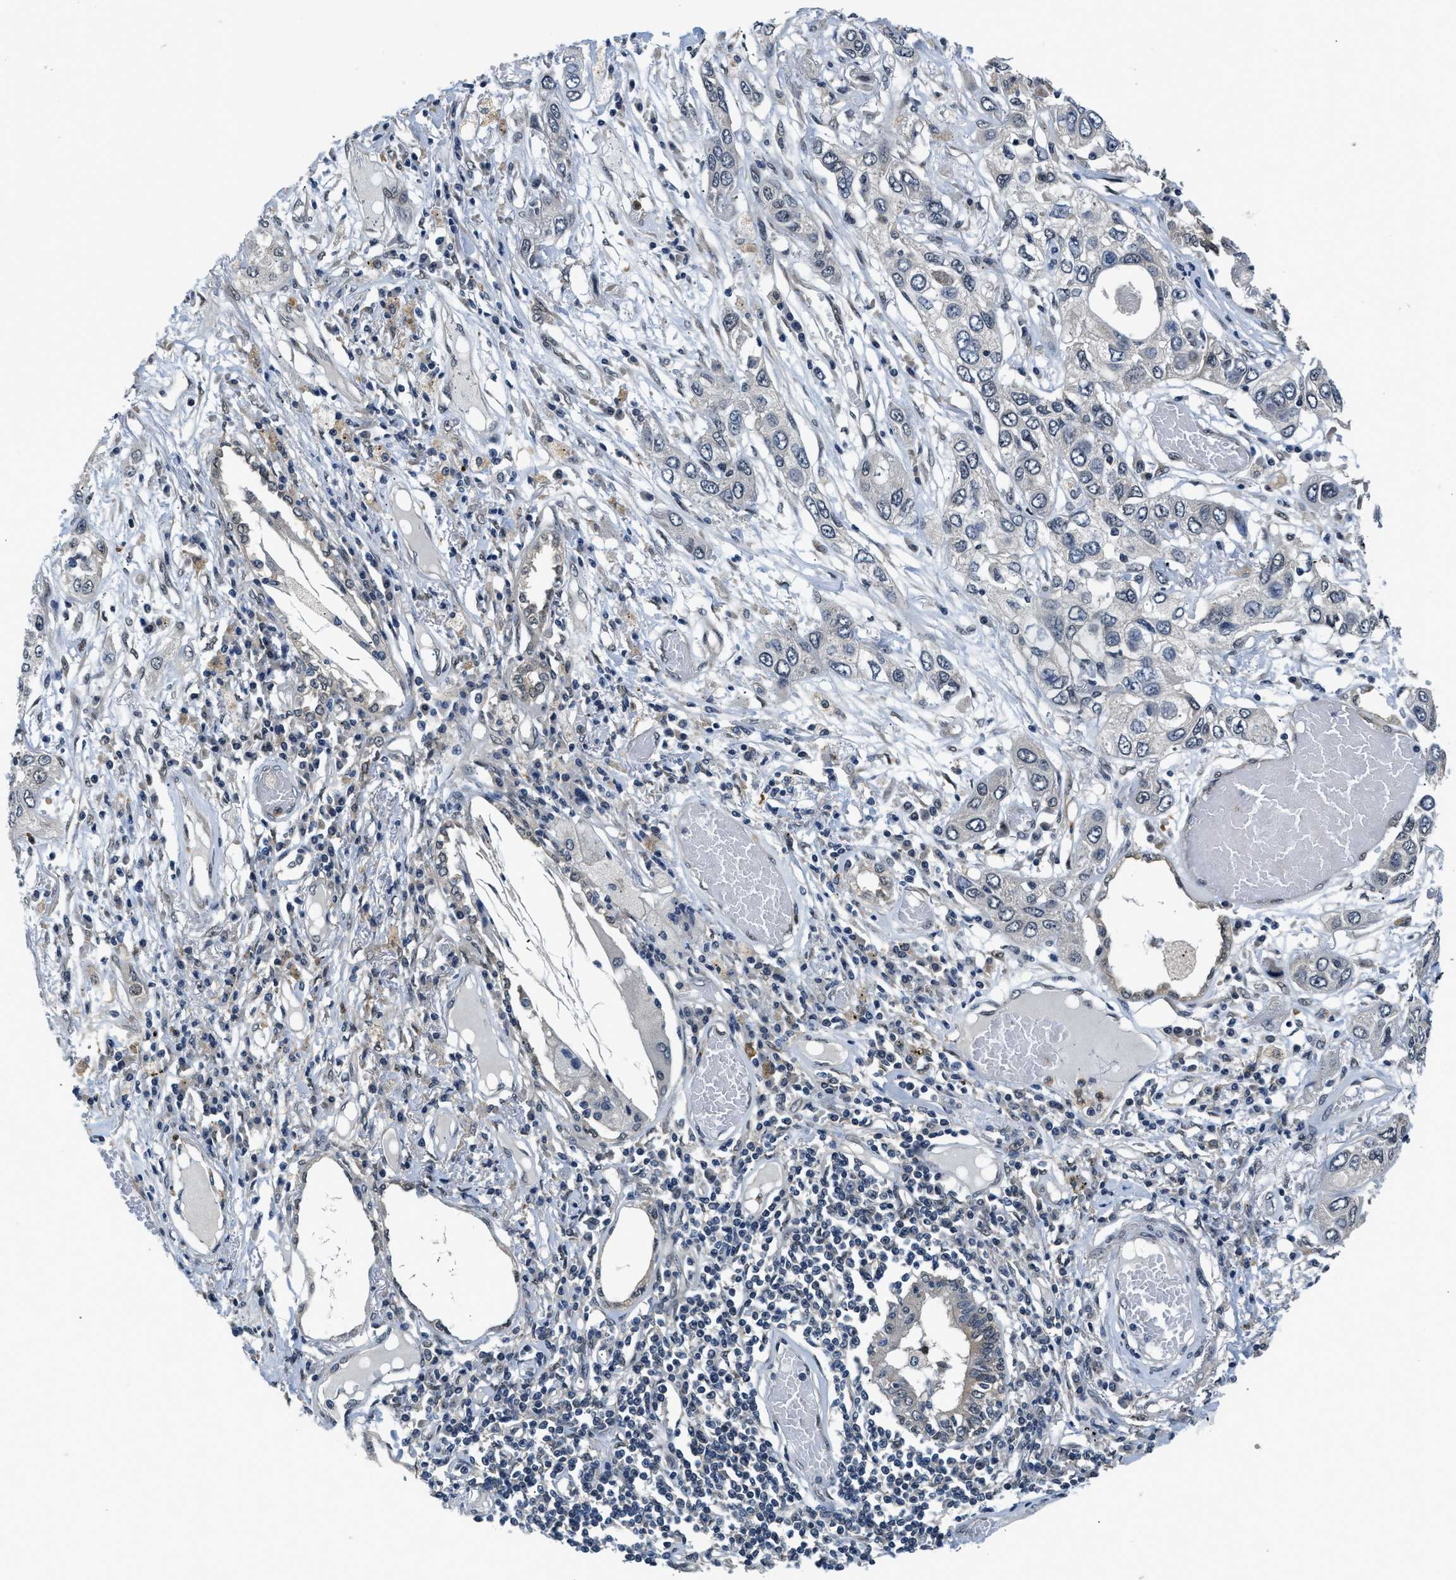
{"staining": {"intensity": "negative", "quantity": "none", "location": "none"}, "tissue": "lung cancer", "cell_type": "Tumor cells", "image_type": "cancer", "snomed": [{"axis": "morphology", "description": "Squamous cell carcinoma, NOS"}, {"axis": "topography", "description": "Lung"}], "caption": "Immunohistochemistry micrograph of neoplastic tissue: lung cancer stained with DAB demonstrates no significant protein positivity in tumor cells. Nuclei are stained in blue.", "gene": "SMAD4", "patient": {"sex": "male", "age": 71}}